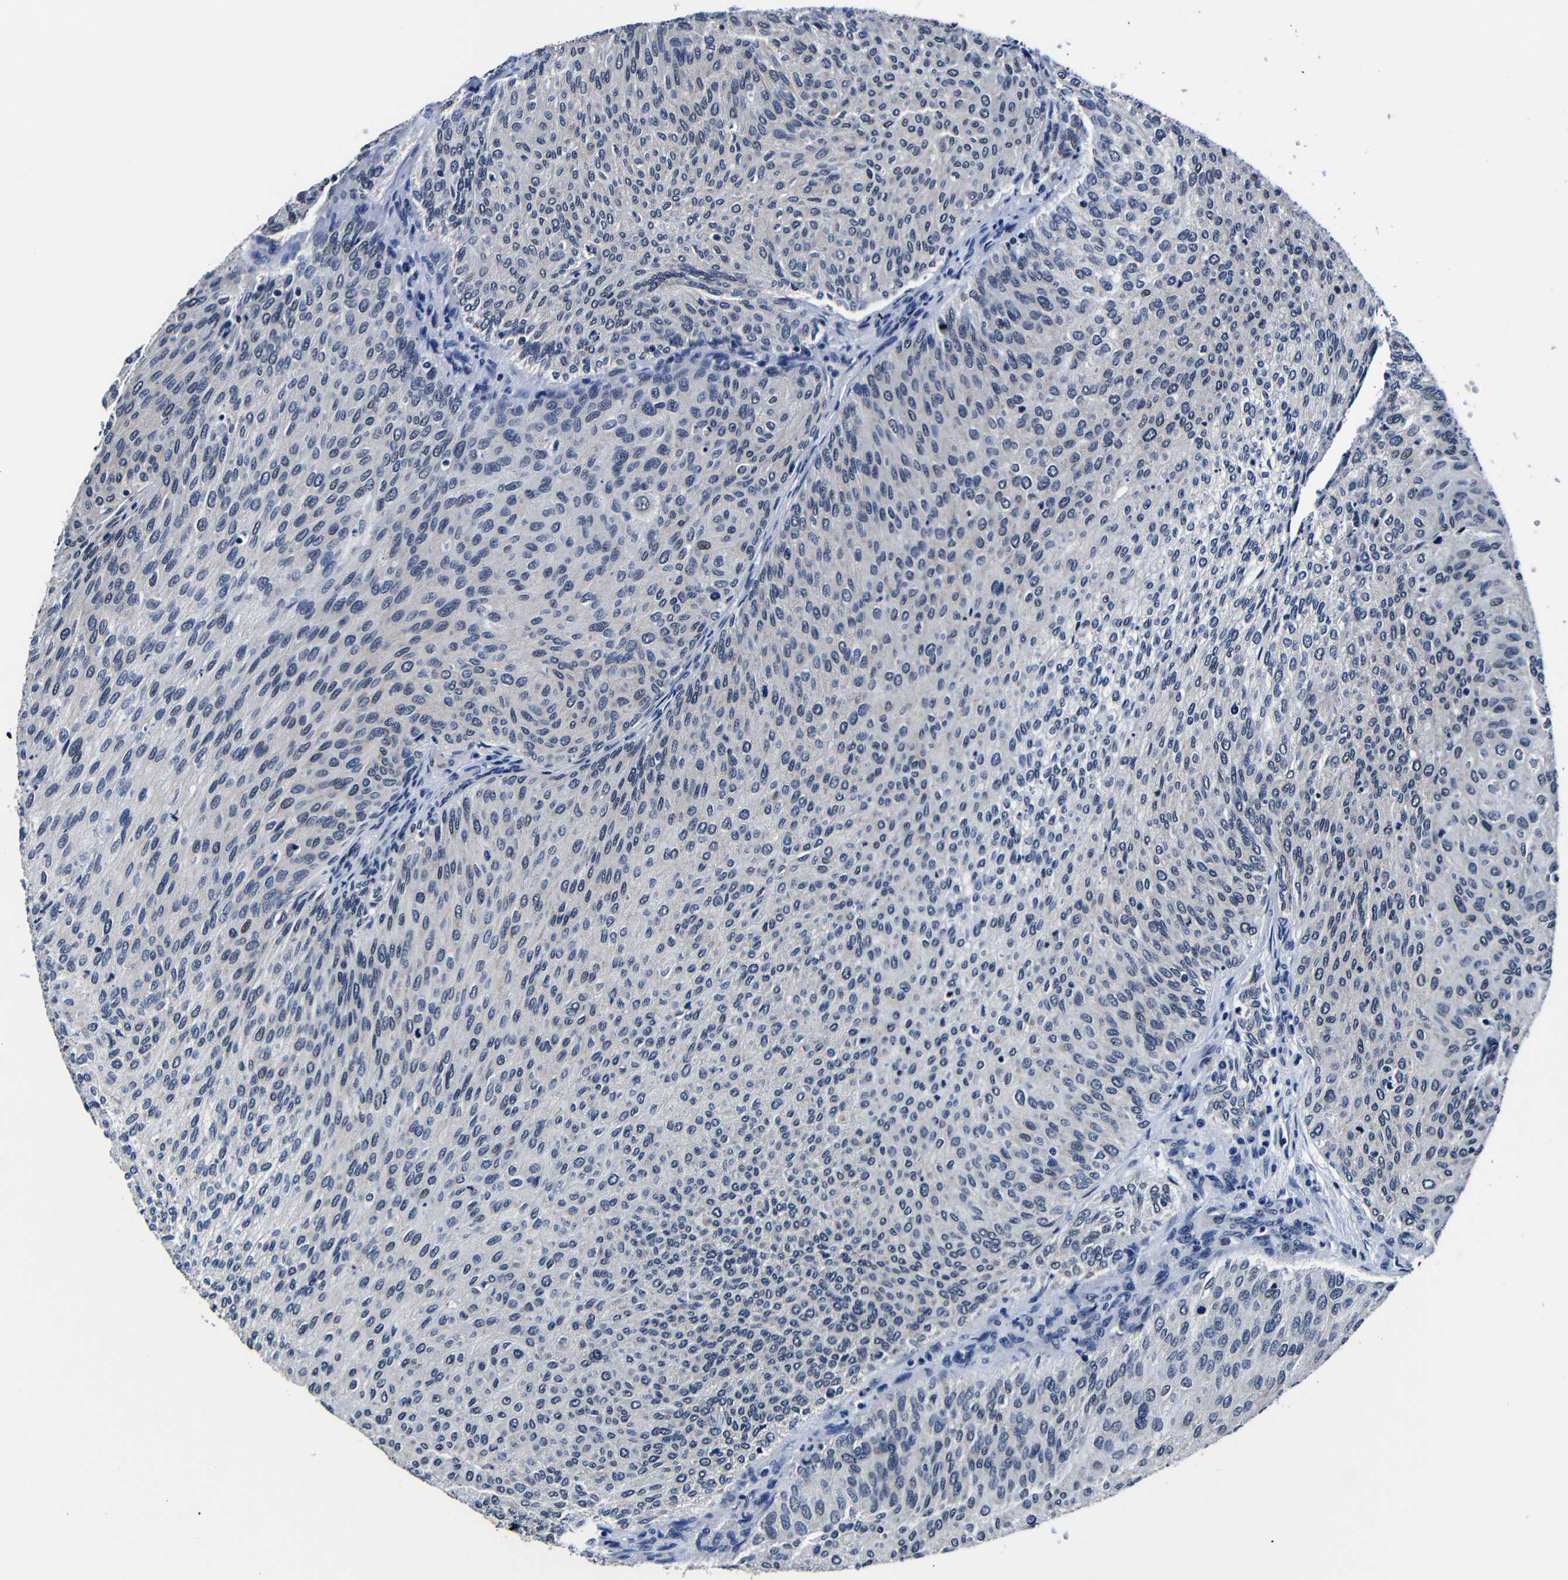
{"staining": {"intensity": "weak", "quantity": "<25%", "location": "nuclear"}, "tissue": "urothelial cancer", "cell_type": "Tumor cells", "image_type": "cancer", "snomed": [{"axis": "morphology", "description": "Urothelial carcinoma, Low grade"}, {"axis": "topography", "description": "Urinary bladder"}], "caption": "DAB immunohistochemical staining of human urothelial cancer shows no significant positivity in tumor cells.", "gene": "DEPP1", "patient": {"sex": "female", "age": 79}}